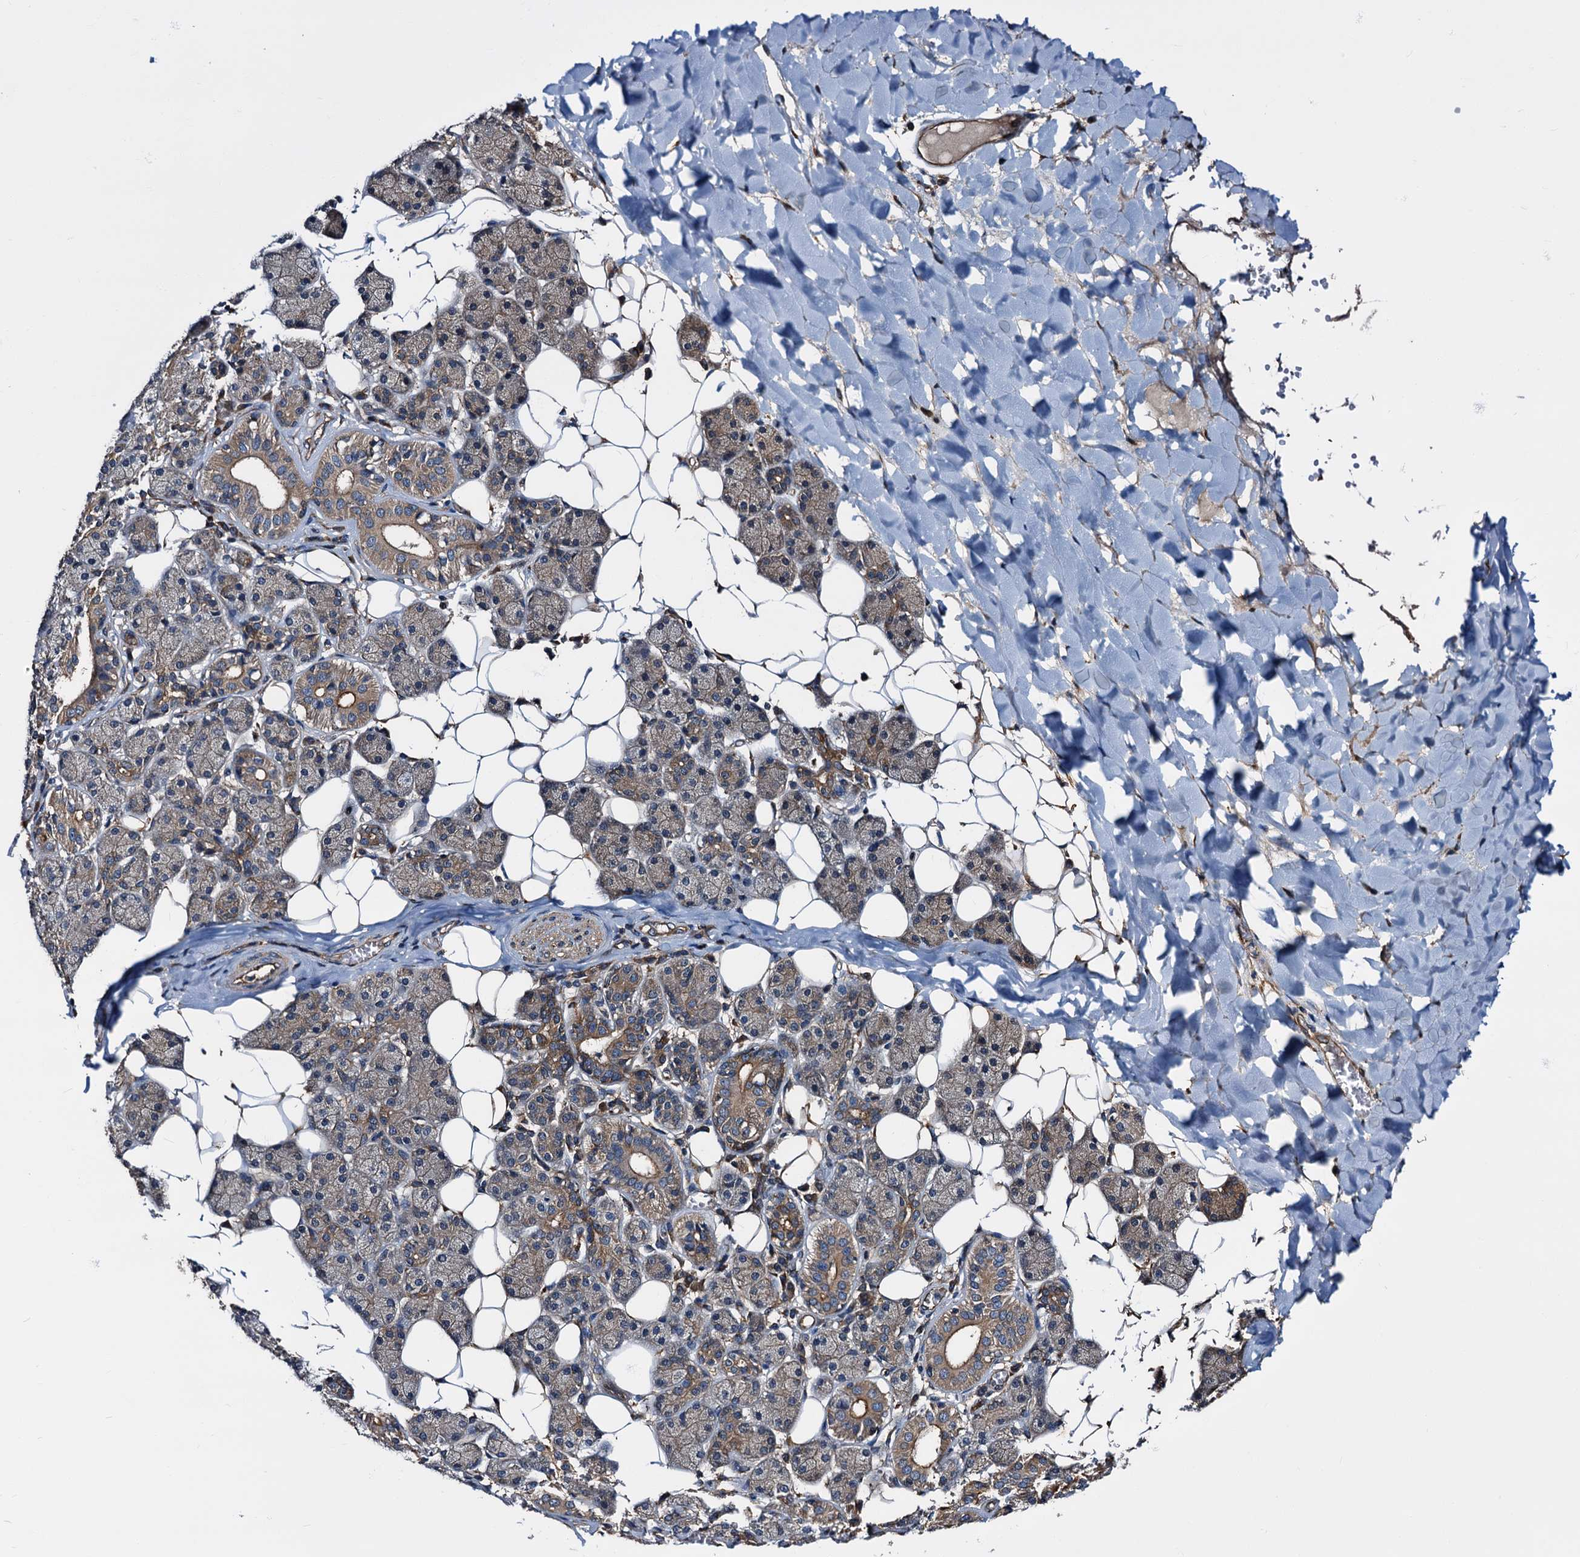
{"staining": {"intensity": "strong", "quantity": "25%-75%", "location": "cytoplasmic/membranous"}, "tissue": "salivary gland", "cell_type": "Glandular cells", "image_type": "normal", "snomed": [{"axis": "morphology", "description": "Normal tissue, NOS"}, {"axis": "topography", "description": "Salivary gland"}], "caption": "This photomicrograph demonstrates normal salivary gland stained with immunohistochemistry (IHC) to label a protein in brown. The cytoplasmic/membranous of glandular cells show strong positivity for the protein. Nuclei are counter-stained blue.", "gene": "PEX5", "patient": {"sex": "female", "age": 33}}